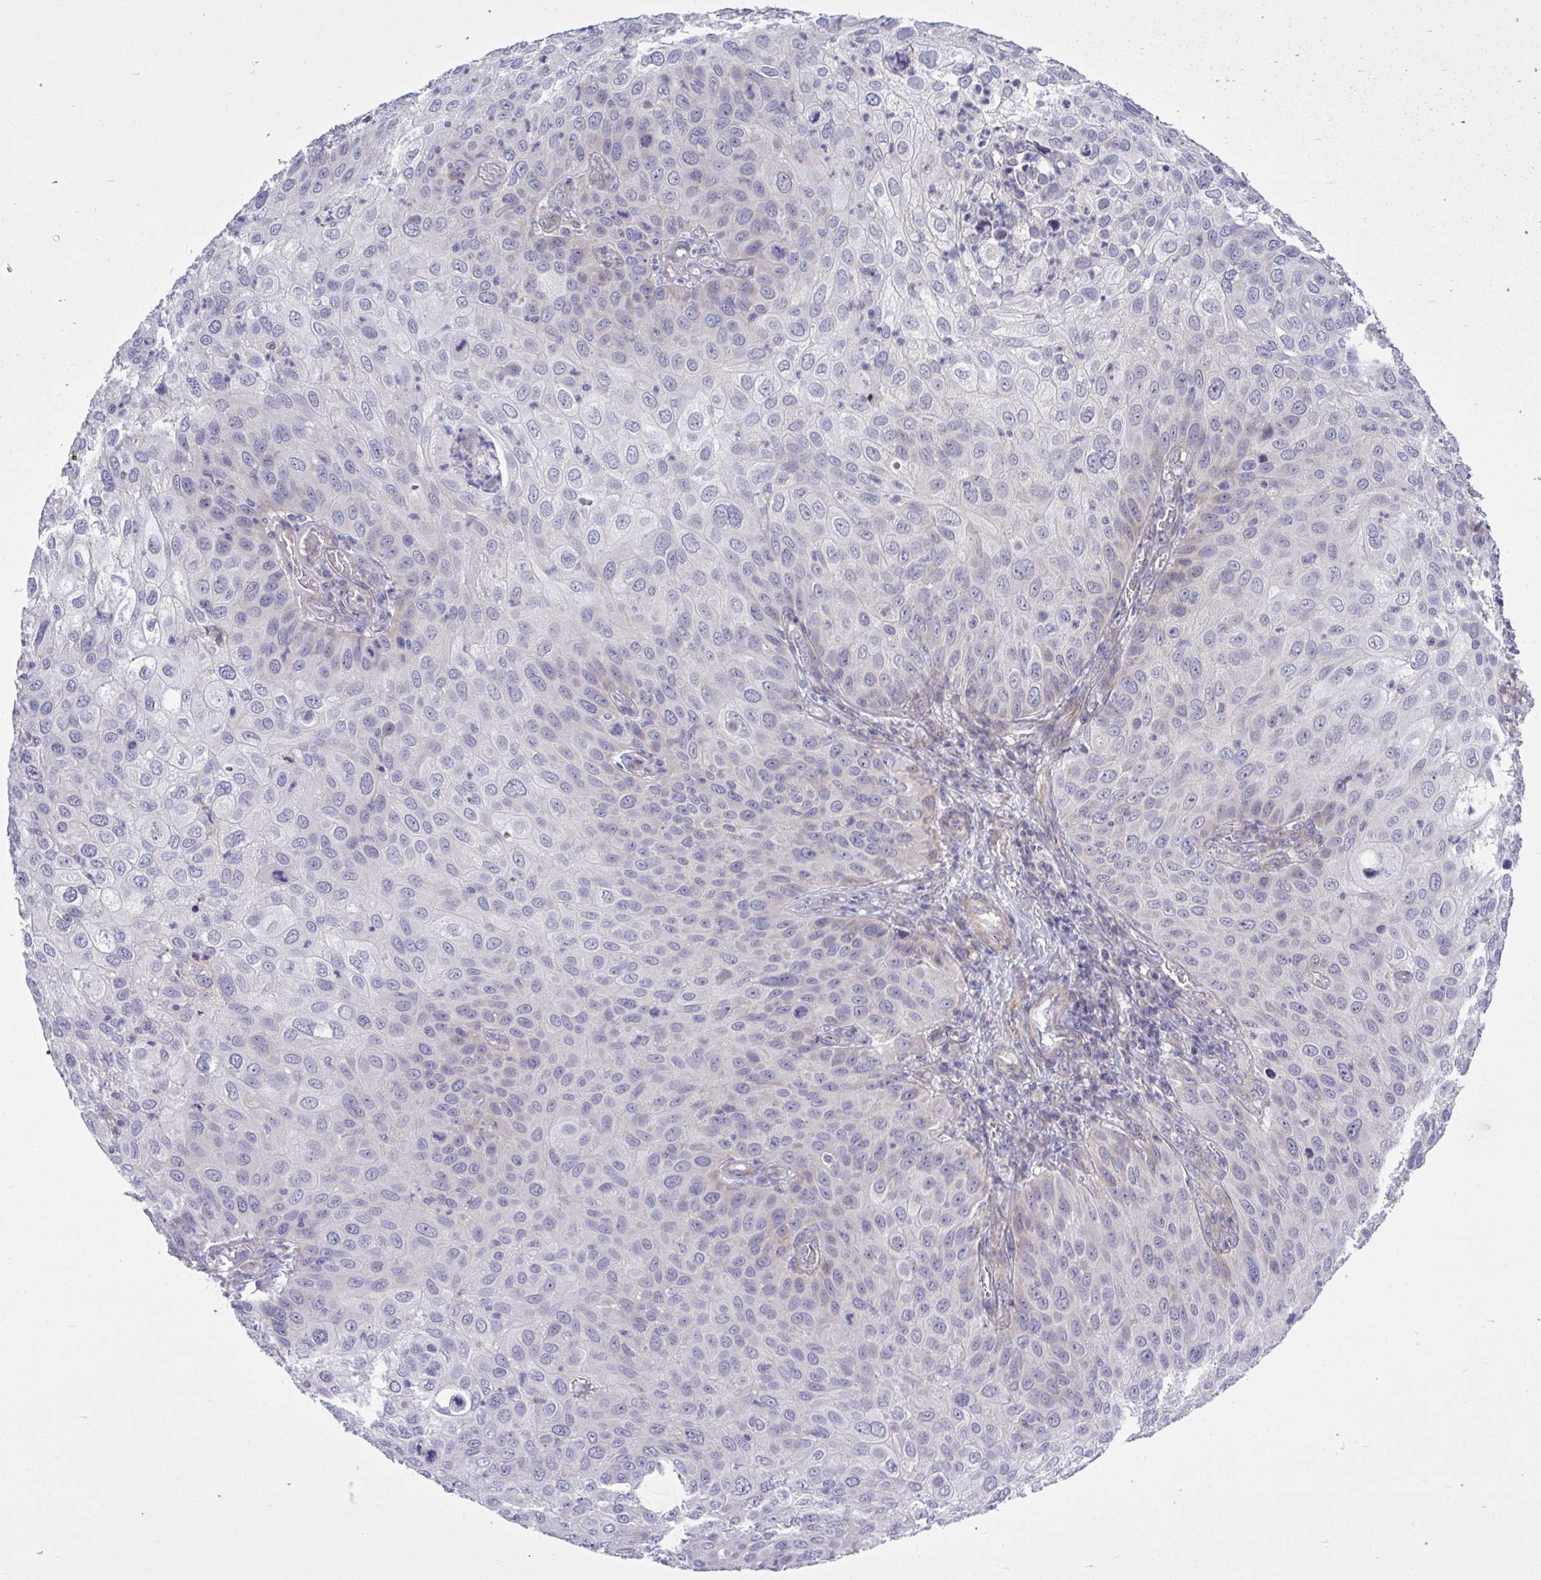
{"staining": {"intensity": "negative", "quantity": "none", "location": "none"}, "tissue": "skin cancer", "cell_type": "Tumor cells", "image_type": "cancer", "snomed": [{"axis": "morphology", "description": "Squamous cell carcinoma, NOS"}, {"axis": "topography", "description": "Skin"}], "caption": "There is no significant positivity in tumor cells of skin cancer. (Brightfield microscopy of DAB immunohistochemistry at high magnification).", "gene": "HMBOX1", "patient": {"sex": "male", "age": 87}}